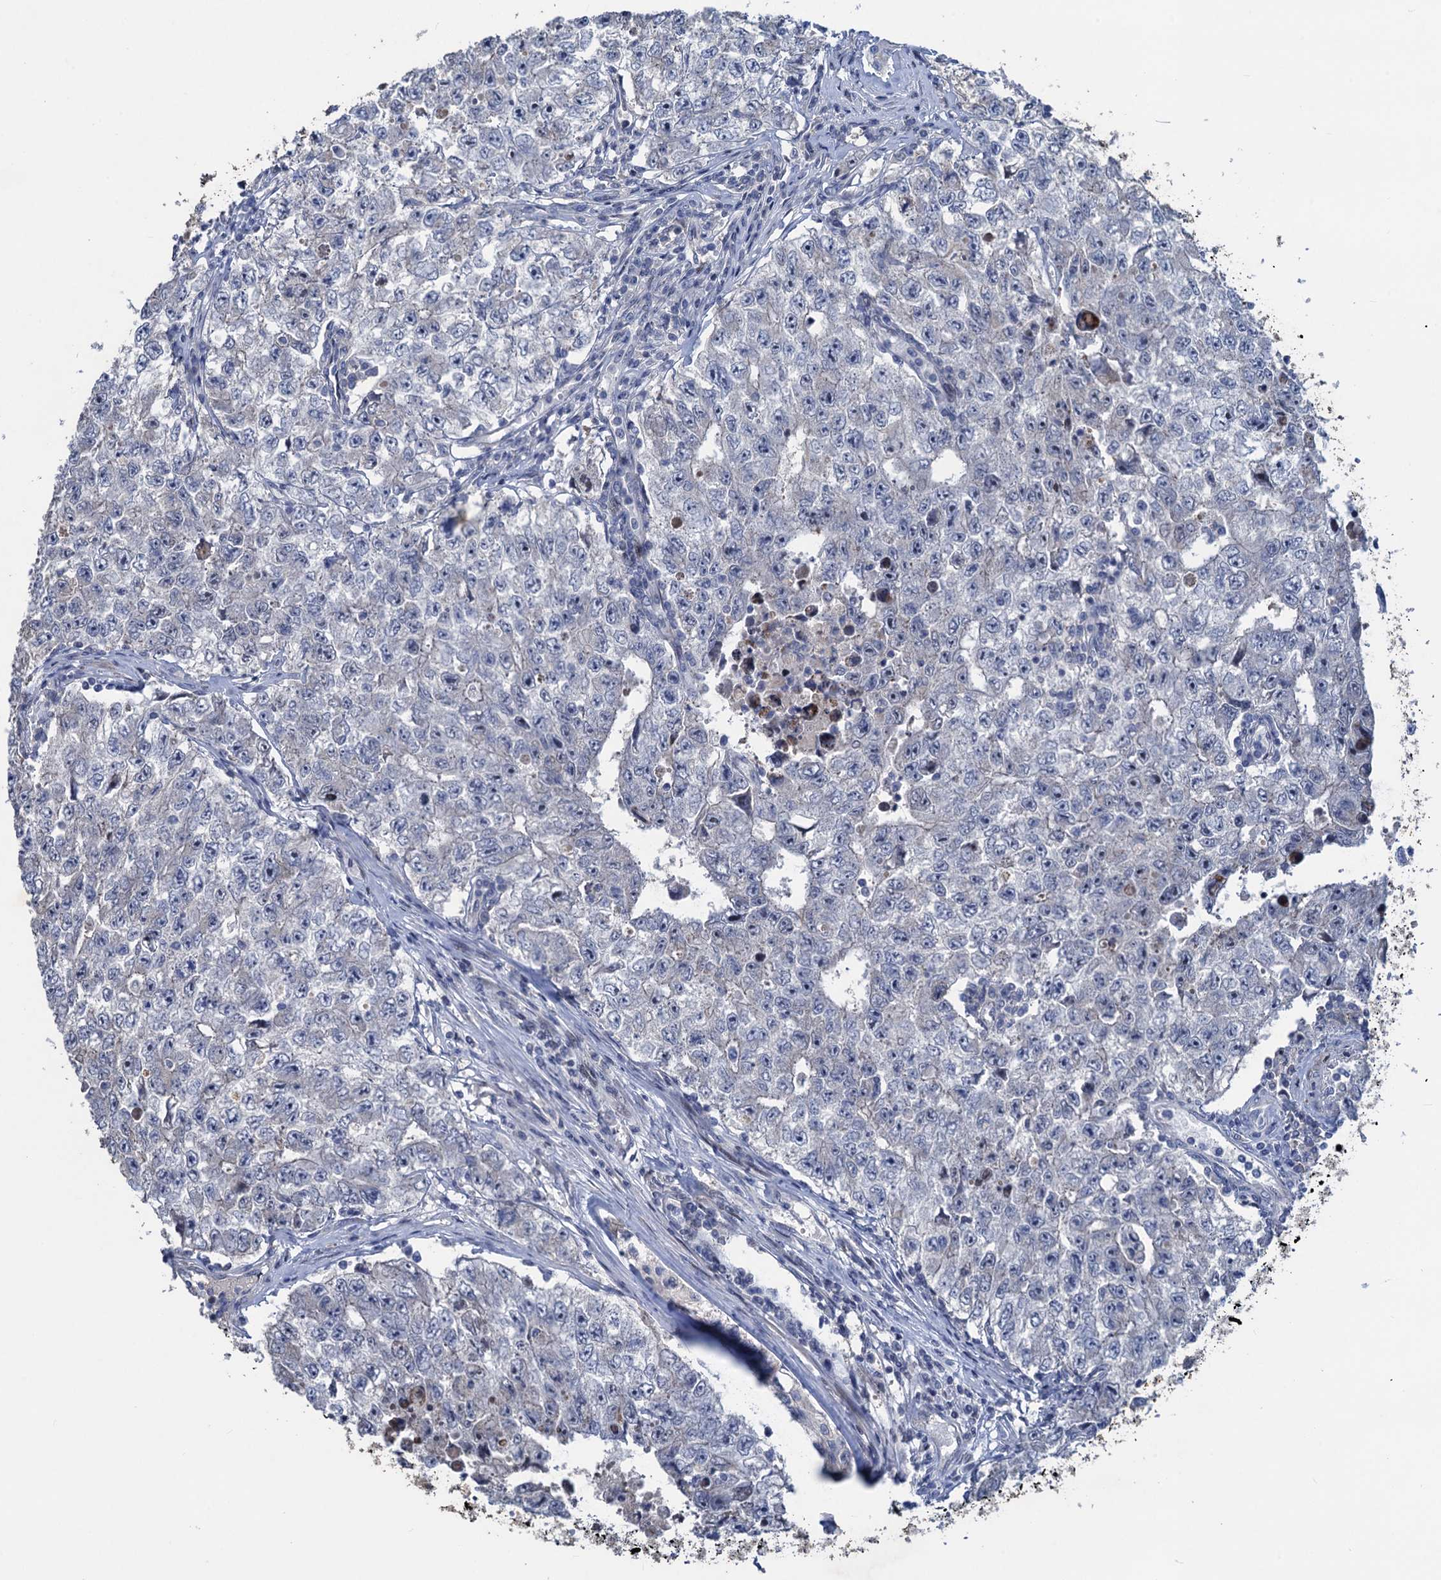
{"staining": {"intensity": "negative", "quantity": "none", "location": "none"}, "tissue": "testis cancer", "cell_type": "Tumor cells", "image_type": "cancer", "snomed": [{"axis": "morphology", "description": "Carcinoma, Embryonal, NOS"}, {"axis": "topography", "description": "Testis"}], "caption": "IHC photomicrograph of testis cancer (embryonal carcinoma) stained for a protein (brown), which demonstrates no positivity in tumor cells. (DAB immunohistochemistry (IHC) with hematoxylin counter stain).", "gene": "ESYT3", "patient": {"sex": "male", "age": 17}}